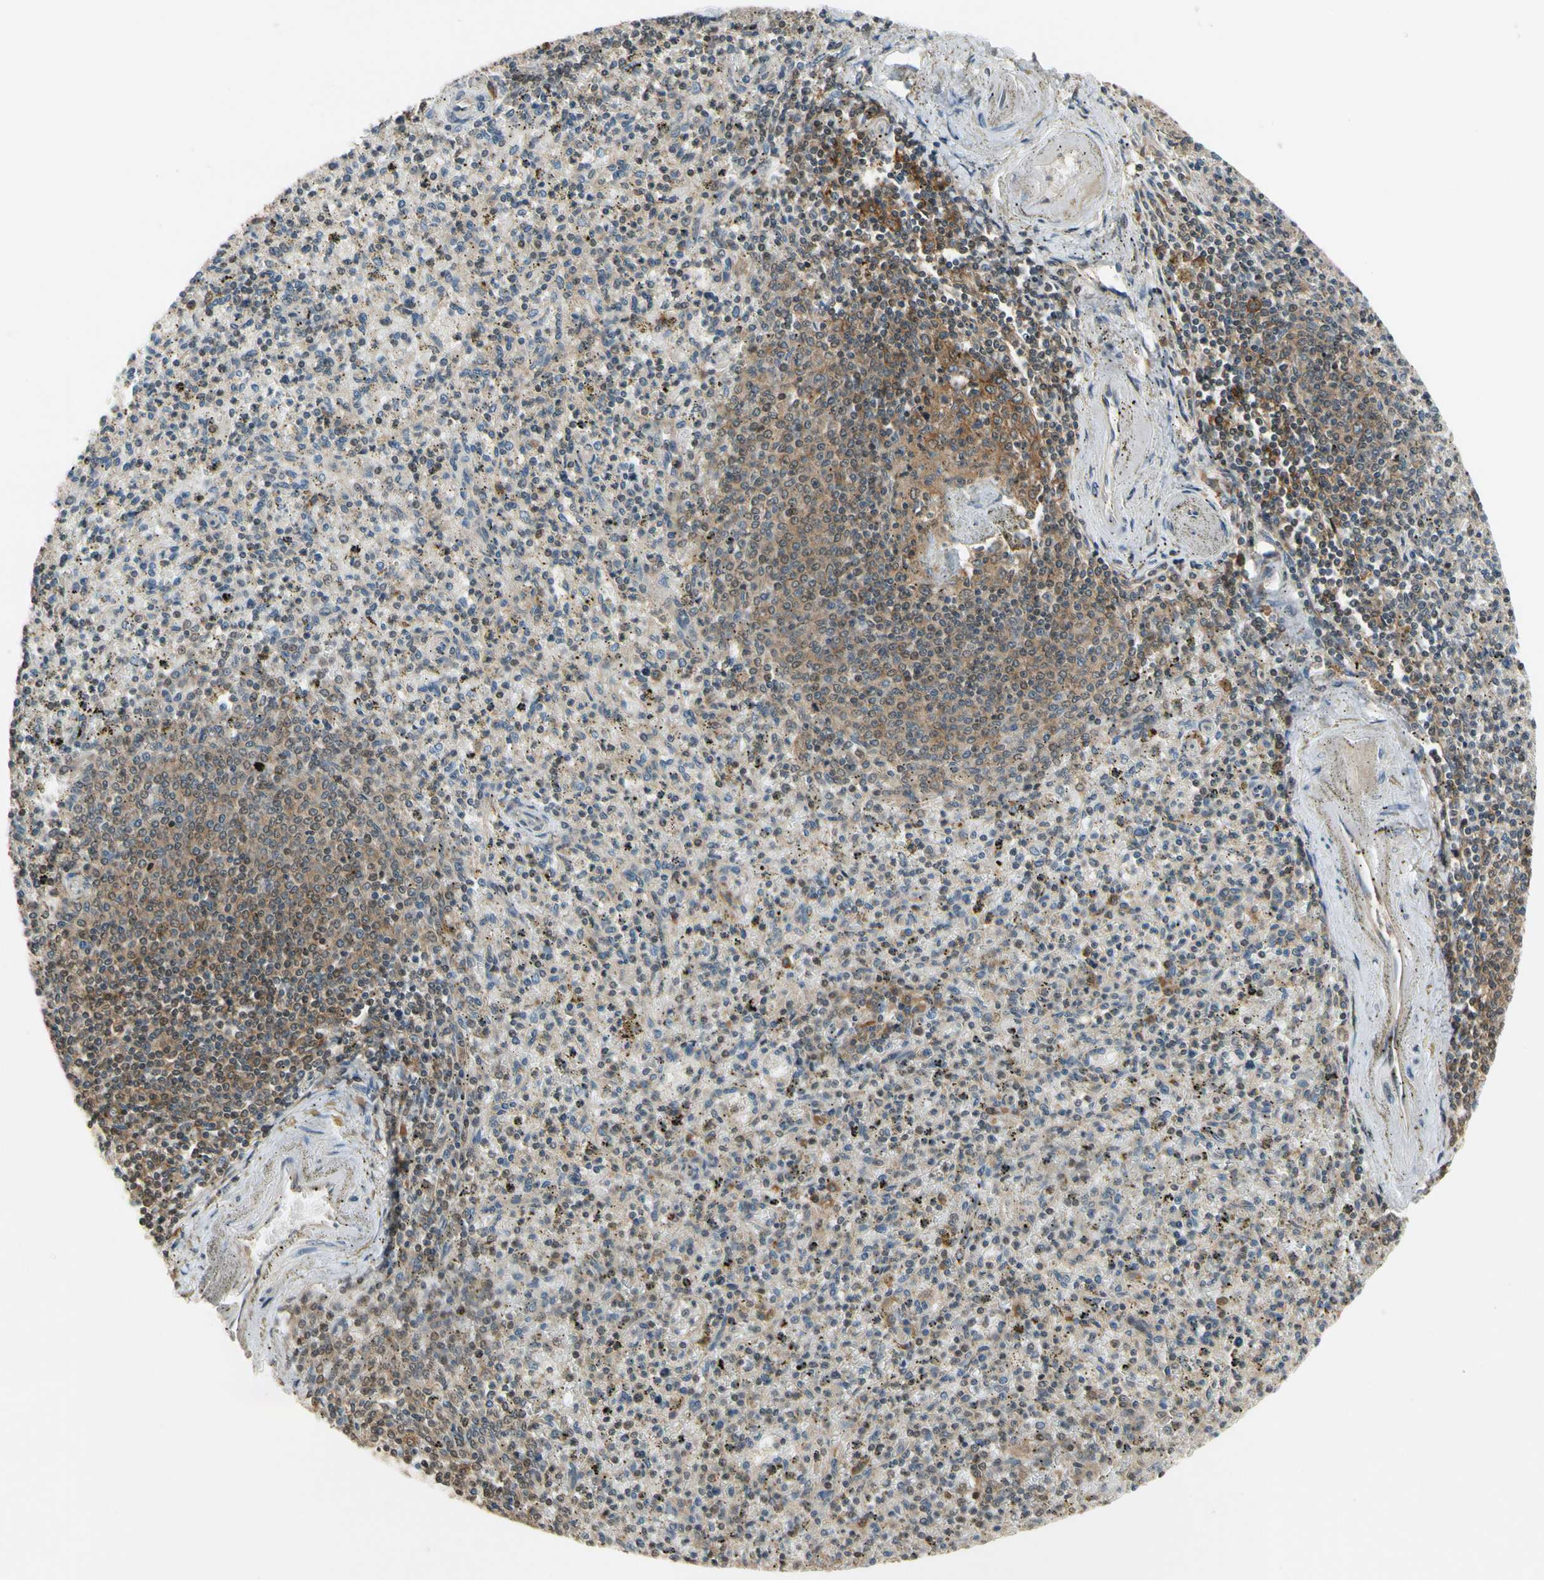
{"staining": {"intensity": "weak", "quantity": "<25%", "location": "cytoplasmic/membranous"}, "tissue": "spleen", "cell_type": "Cells in red pulp", "image_type": "normal", "snomed": [{"axis": "morphology", "description": "Normal tissue, NOS"}, {"axis": "topography", "description": "Spleen"}], "caption": "Cells in red pulp show no significant staining in unremarkable spleen.", "gene": "TMEM230", "patient": {"sex": "male", "age": 72}}